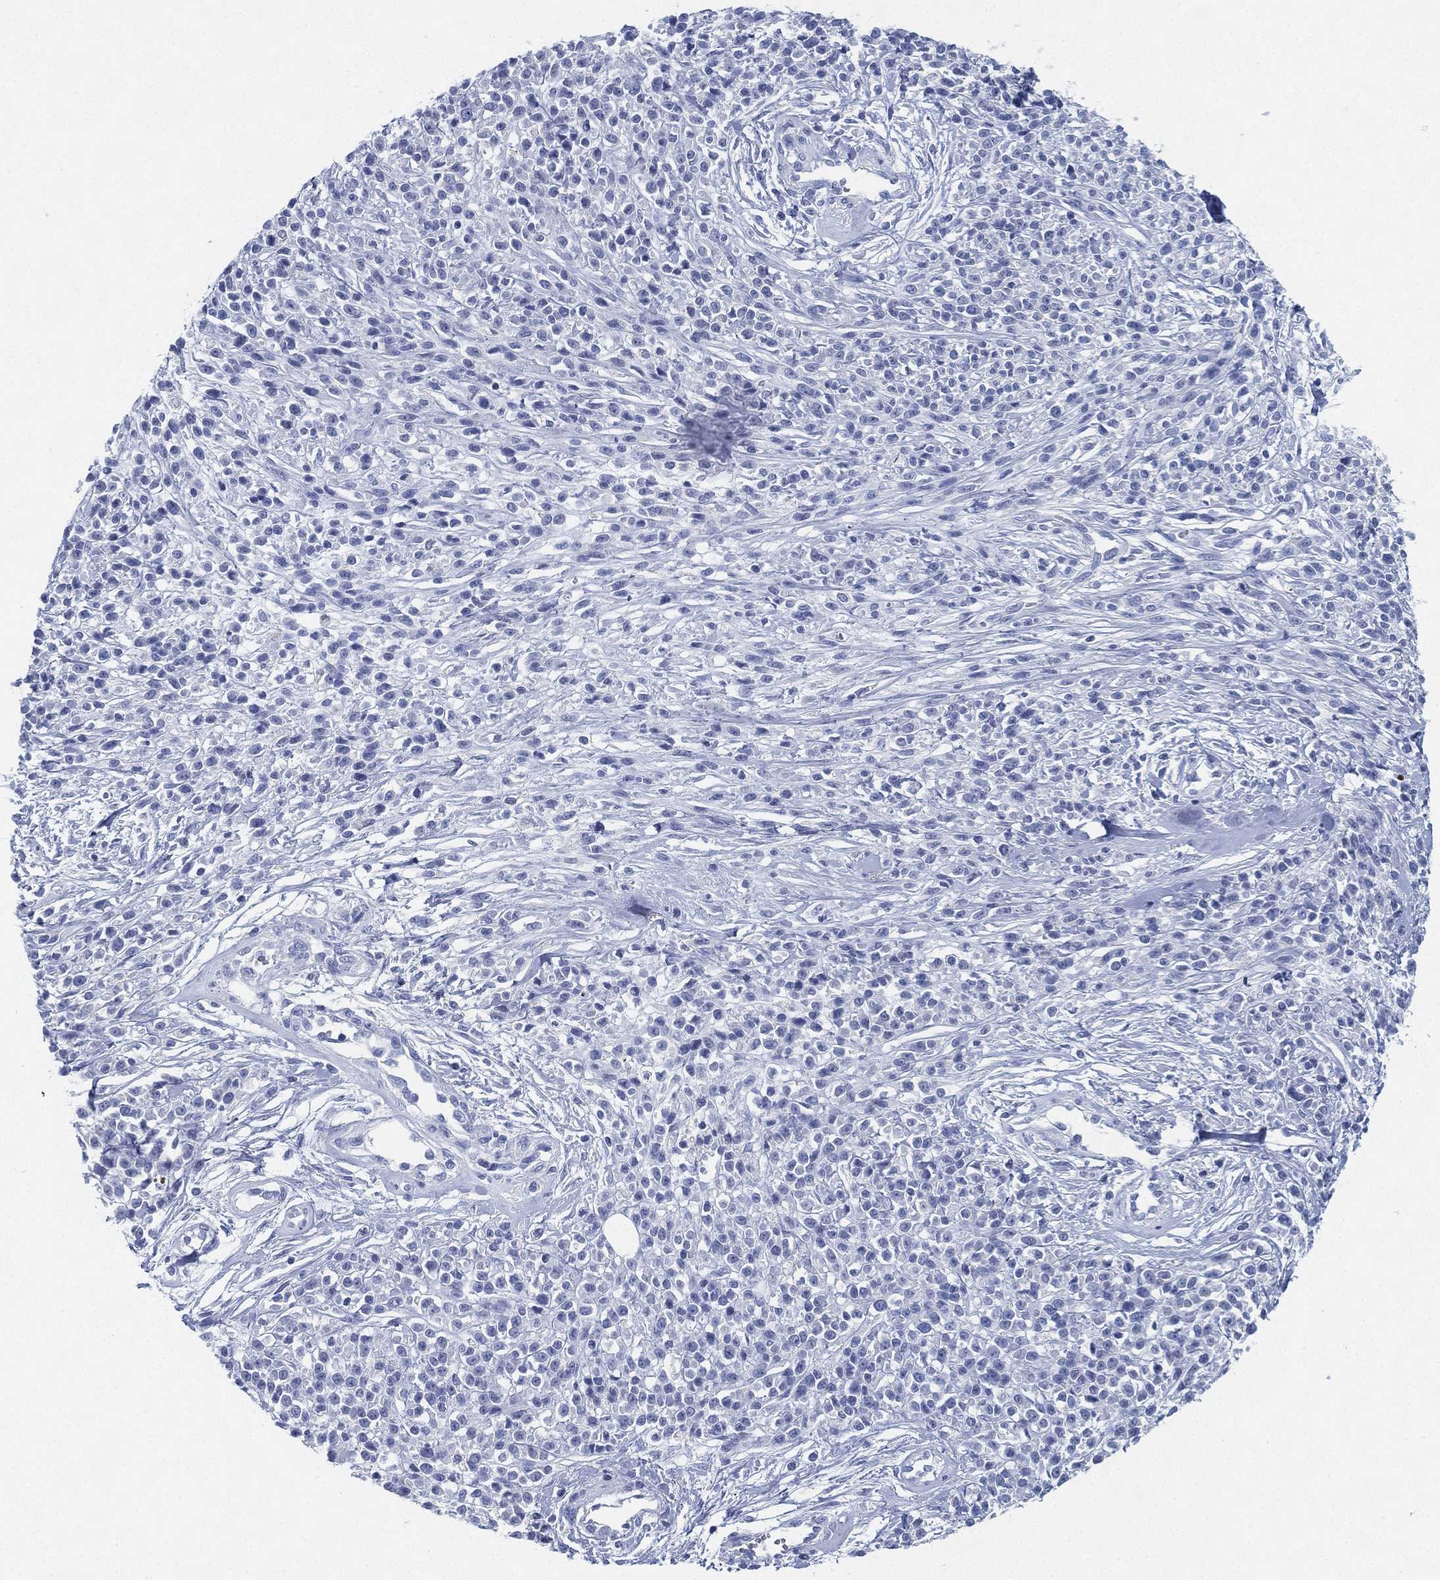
{"staining": {"intensity": "negative", "quantity": "none", "location": "none"}, "tissue": "melanoma", "cell_type": "Tumor cells", "image_type": "cancer", "snomed": [{"axis": "morphology", "description": "Malignant melanoma, NOS"}, {"axis": "topography", "description": "Skin"}, {"axis": "topography", "description": "Skin of trunk"}], "caption": "This is an immunohistochemistry histopathology image of melanoma. There is no expression in tumor cells.", "gene": "DEFB121", "patient": {"sex": "male", "age": 74}}